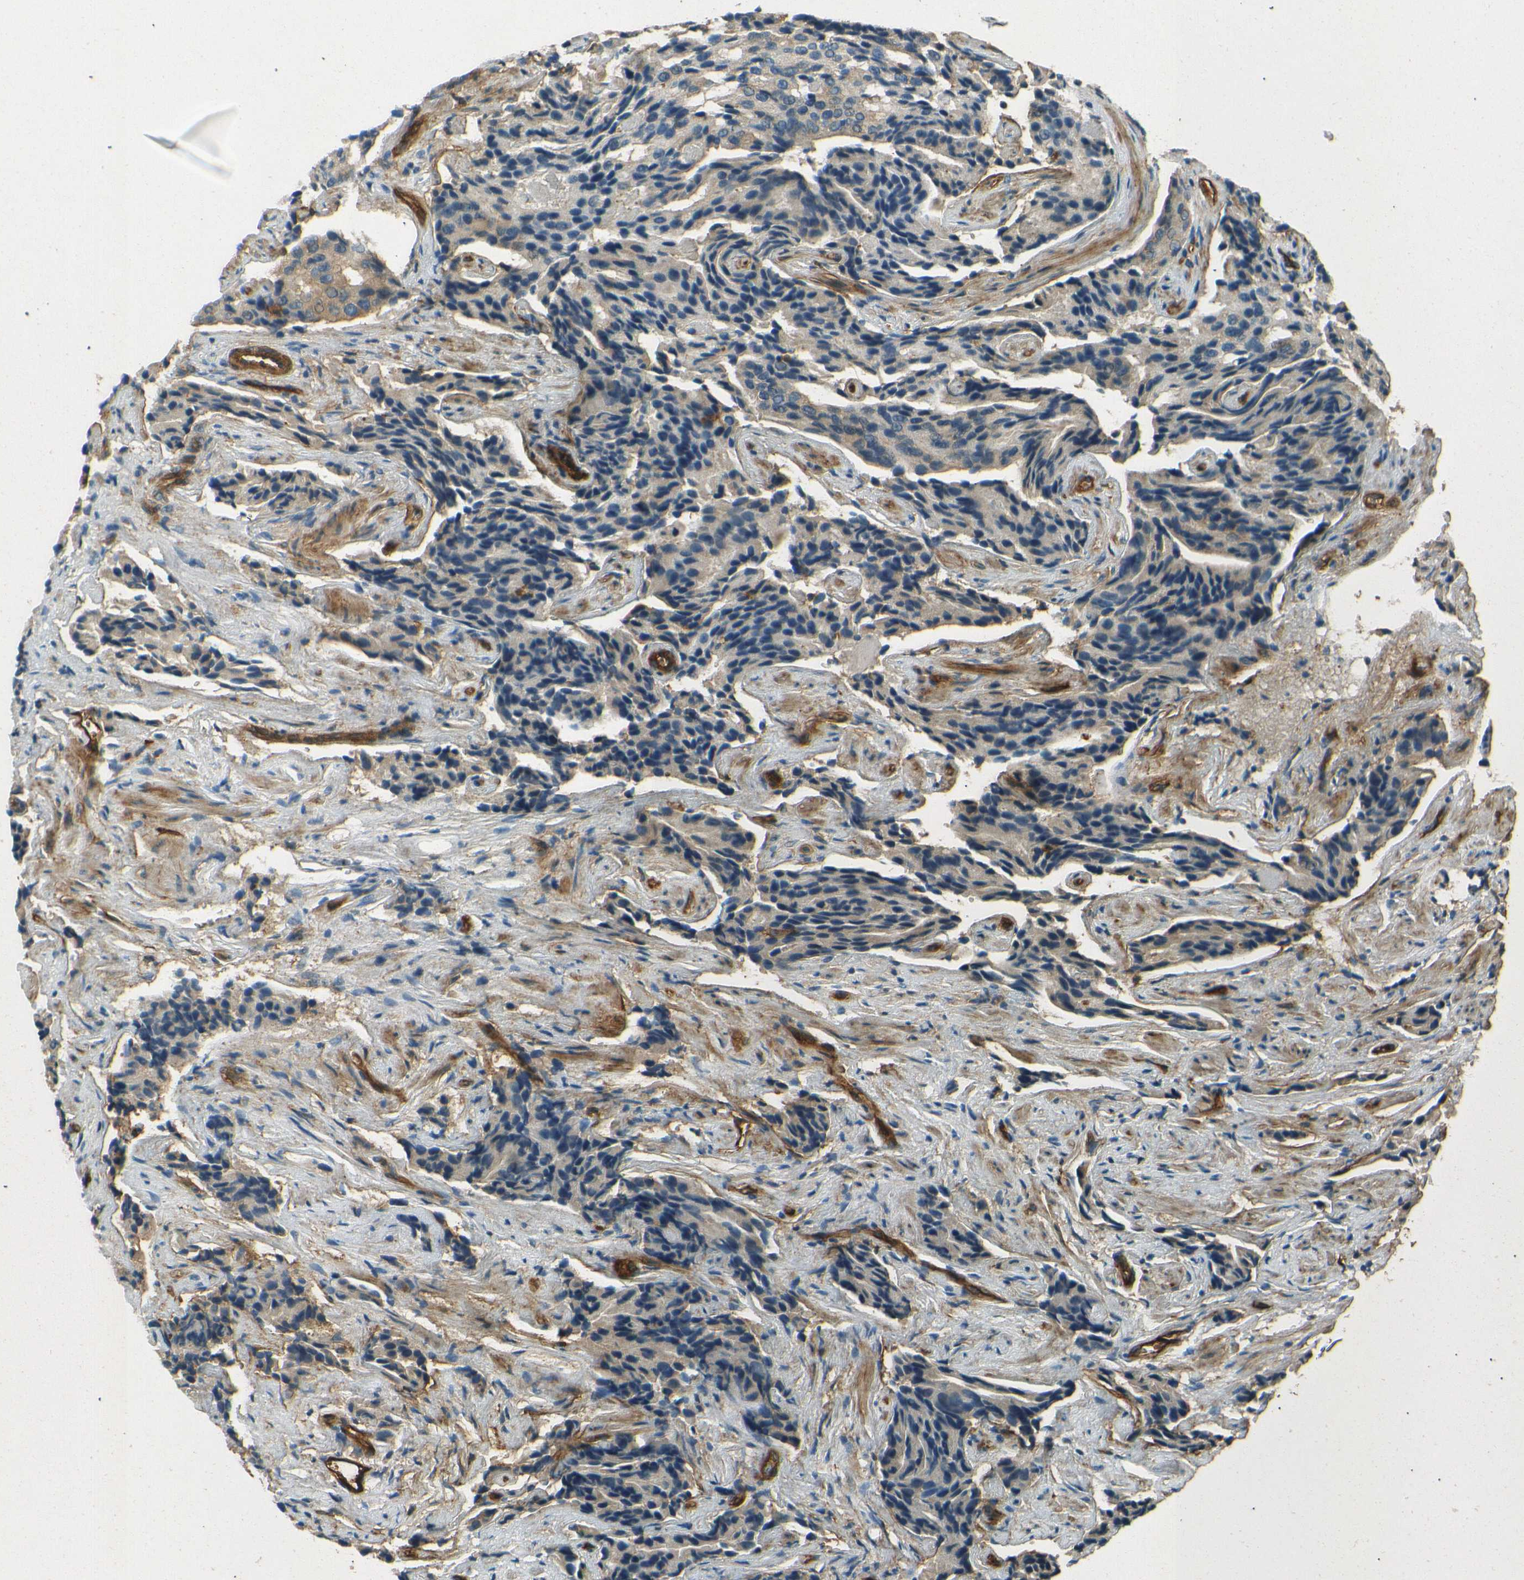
{"staining": {"intensity": "weak", "quantity": ">75%", "location": "cytoplasmic/membranous"}, "tissue": "prostate cancer", "cell_type": "Tumor cells", "image_type": "cancer", "snomed": [{"axis": "morphology", "description": "Adenocarcinoma, High grade"}, {"axis": "topography", "description": "Prostate"}], "caption": "Prostate cancer (high-grade adenocarcinoma) stained with a brown dye shows weak cytoplasmic/membranous positive positivity in approximately >75% of tumor cells.", "gene": "ENTPD1", "patient": {"sex": "male", "age": 58}}